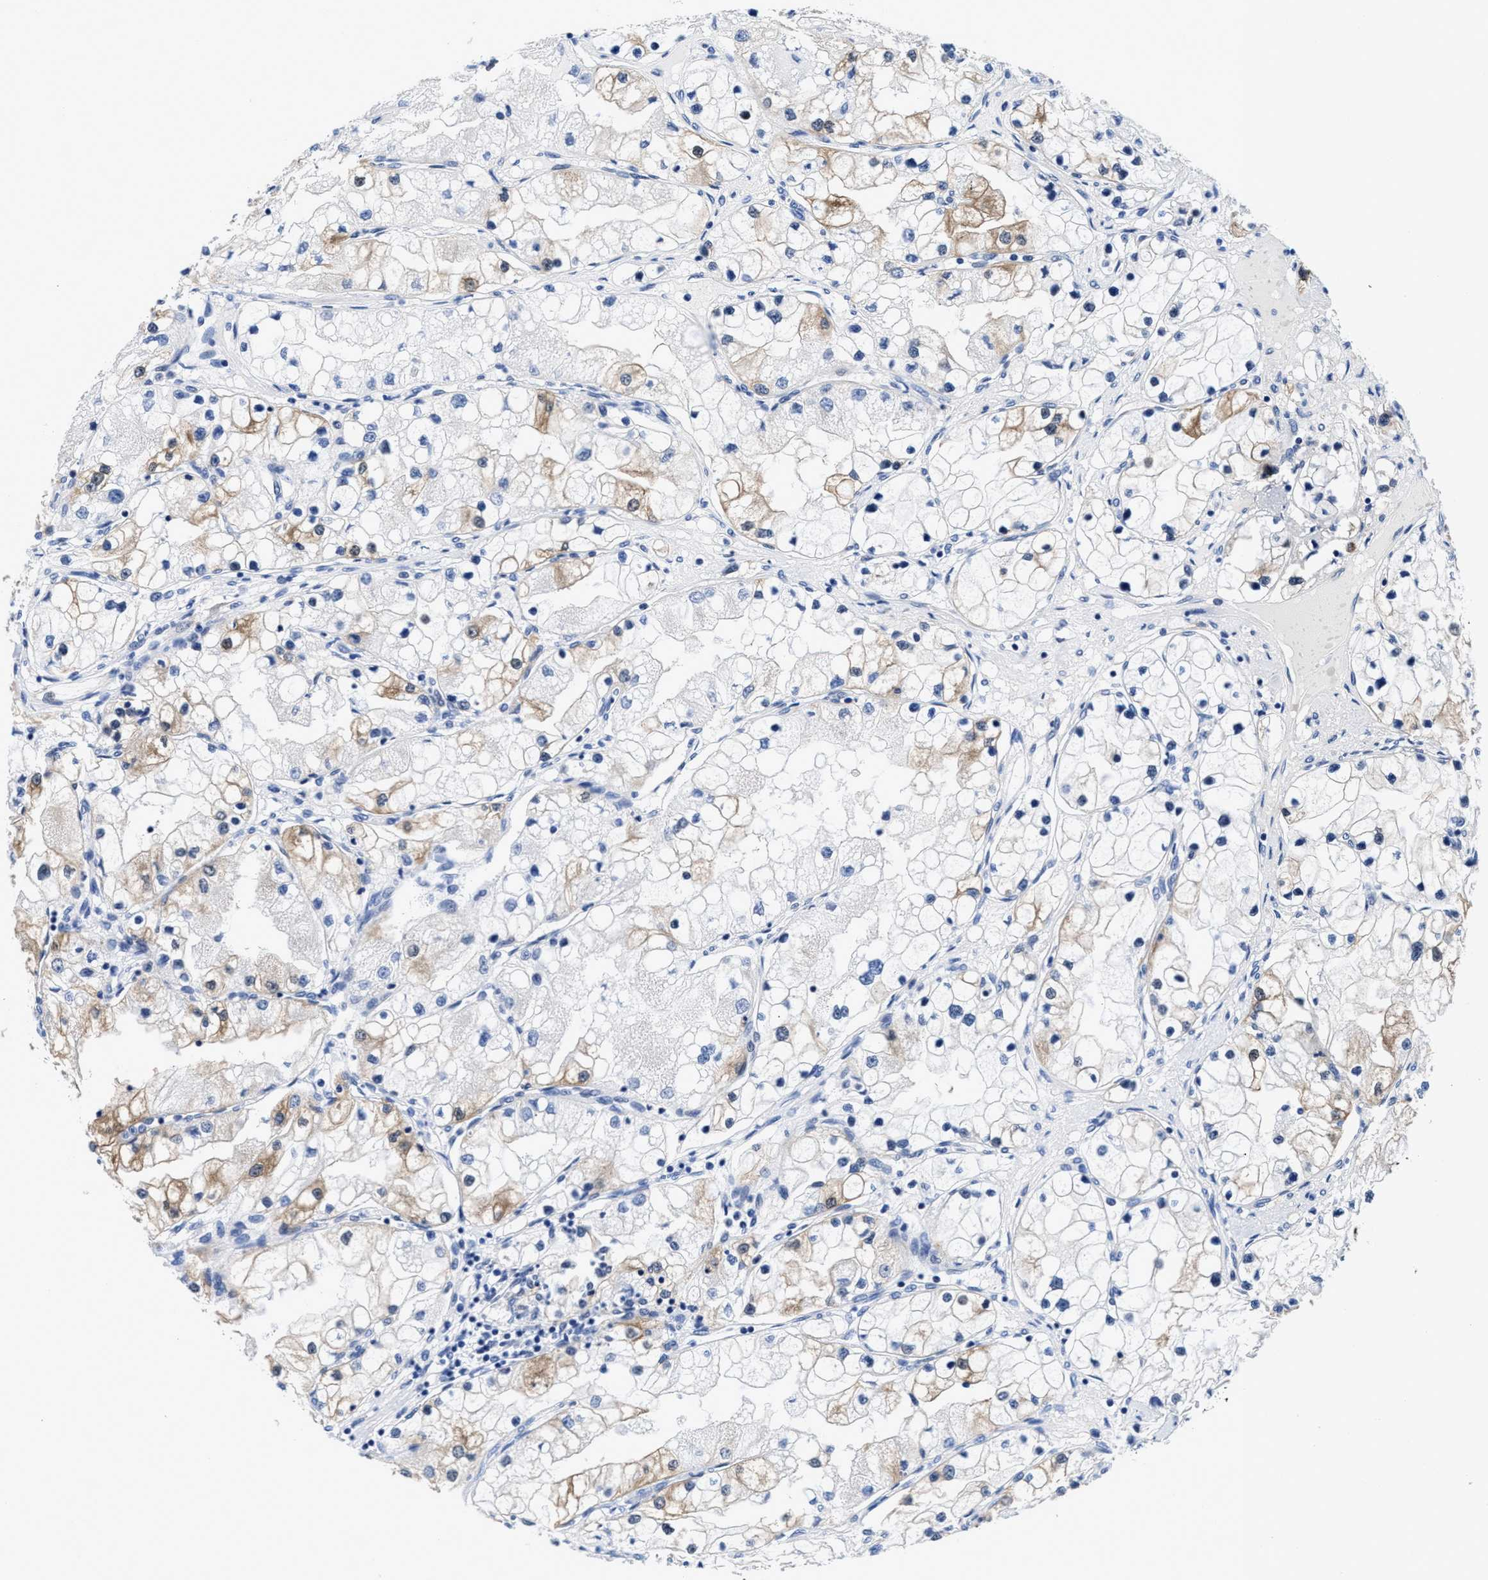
{"staining": {"intensity": "moderate", "quantity": "<25%", "location": "cytoplasmic/membranous"}, "tissue": "renal cancer", "cell_type": "Tumor cells", "image_type": "cancer", "snomed": [{"axis": "morphology", "description": "Adenocarcinoma, NOS"}, {"axis": "topography", "description": "Kidney"}], "caption": "IHC image of neoplastic tissue: human renal cancer stained using immunohistochemistry (IHC) displays low levels of moderate protein expression localized specifically in the cytoplasmic/membranous of tumor cells, appearing as a cytoplasmic/membranous brown color.", "gene": "ACLY", "patient": {"sex": "male", "age": 68}}